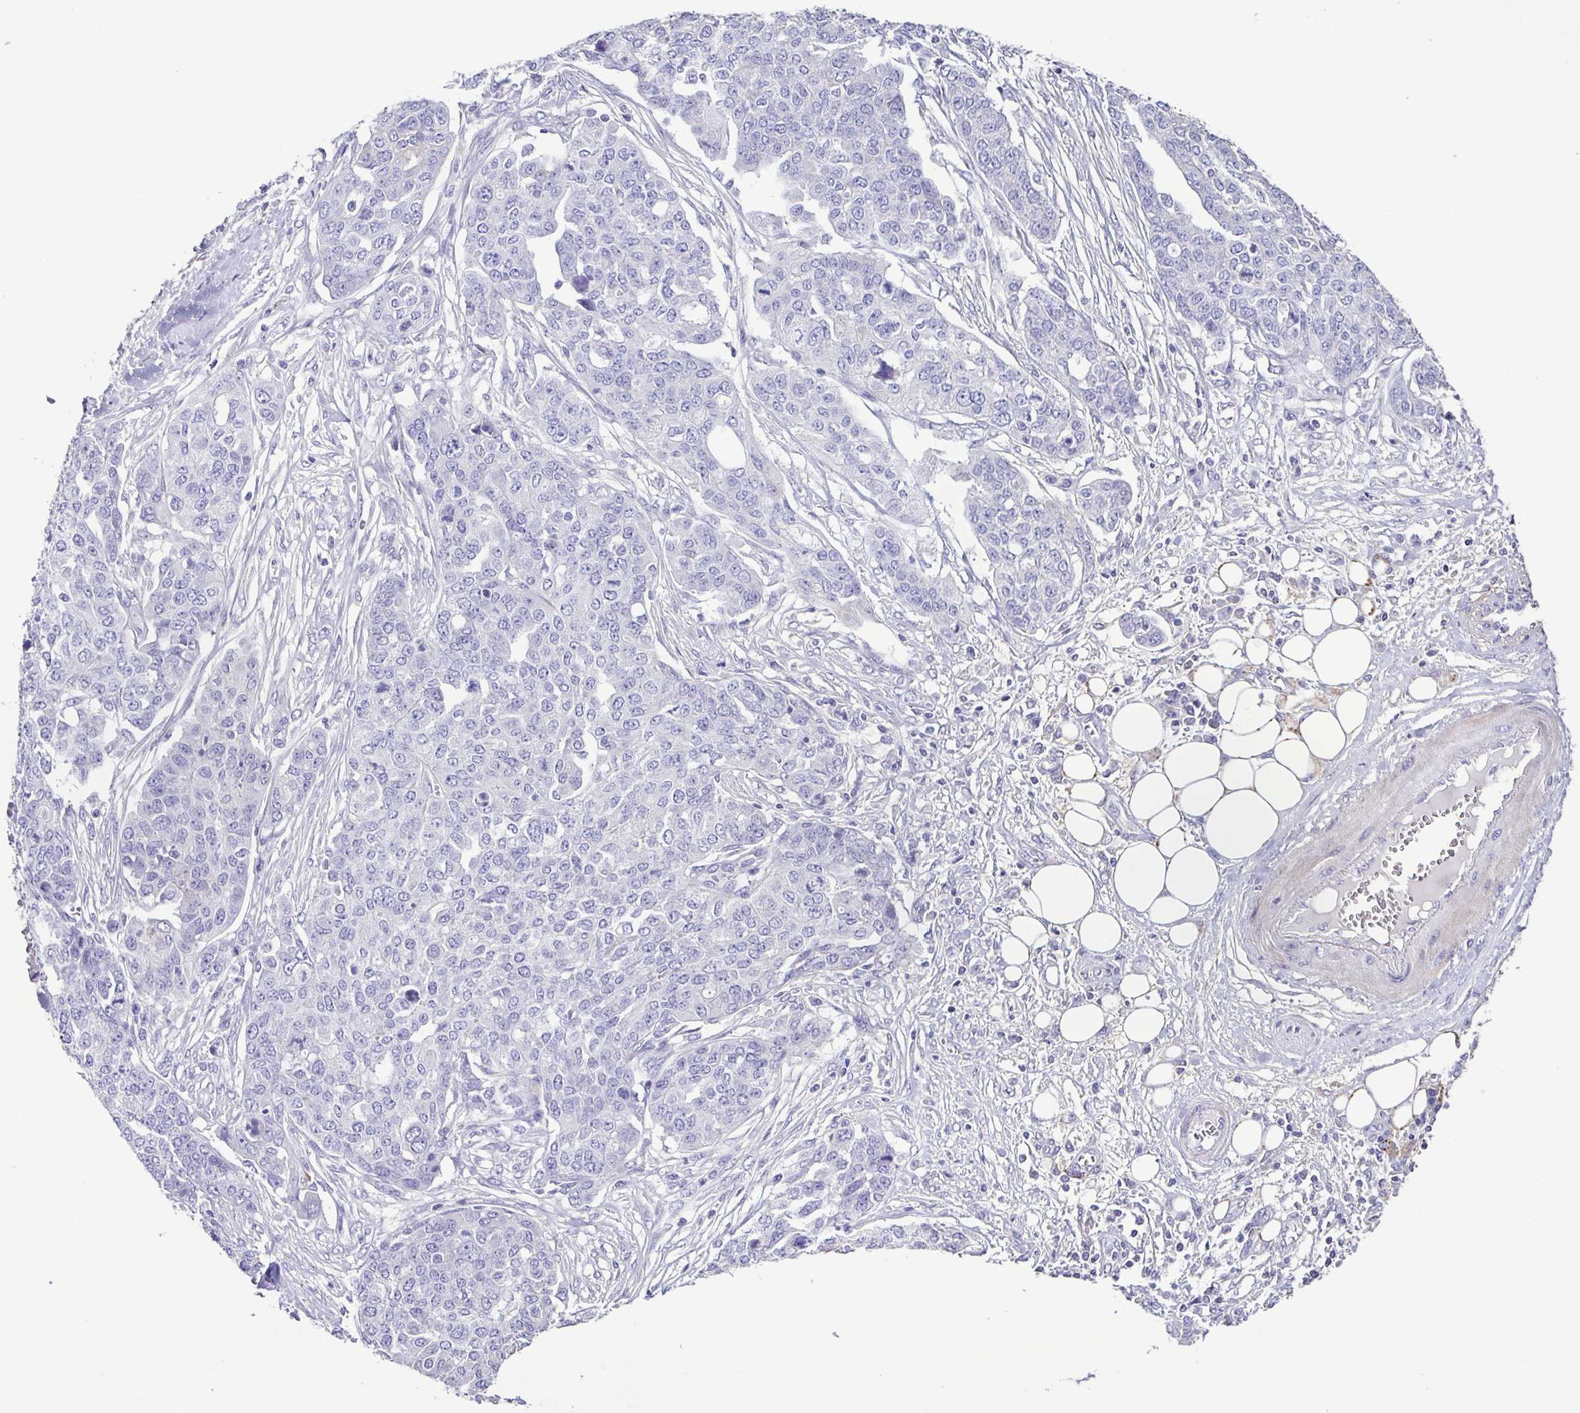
{"staining": {"intensity": "negative", "quantity": "none", "location": "none"}, "tissue": "ovarian cancer", "cell_type": "Tumor cells", "image_type": "cancer", "snomed": [{"axis": "morphology", "description": "Cystadenocarcinoma, serous, NOS"}, {"axis": "topography", "description": "Soft tissue"}, {"axis": "topography", "description": "Ovary"}], "caption": "Immunohistochemical staining of human ovarian cancer (serous cystadenocarcinoma) displays no significant positivity in tumor cells.", "gene": "PLA2G4E", "patient": {"sex": "female", "age": 57}}